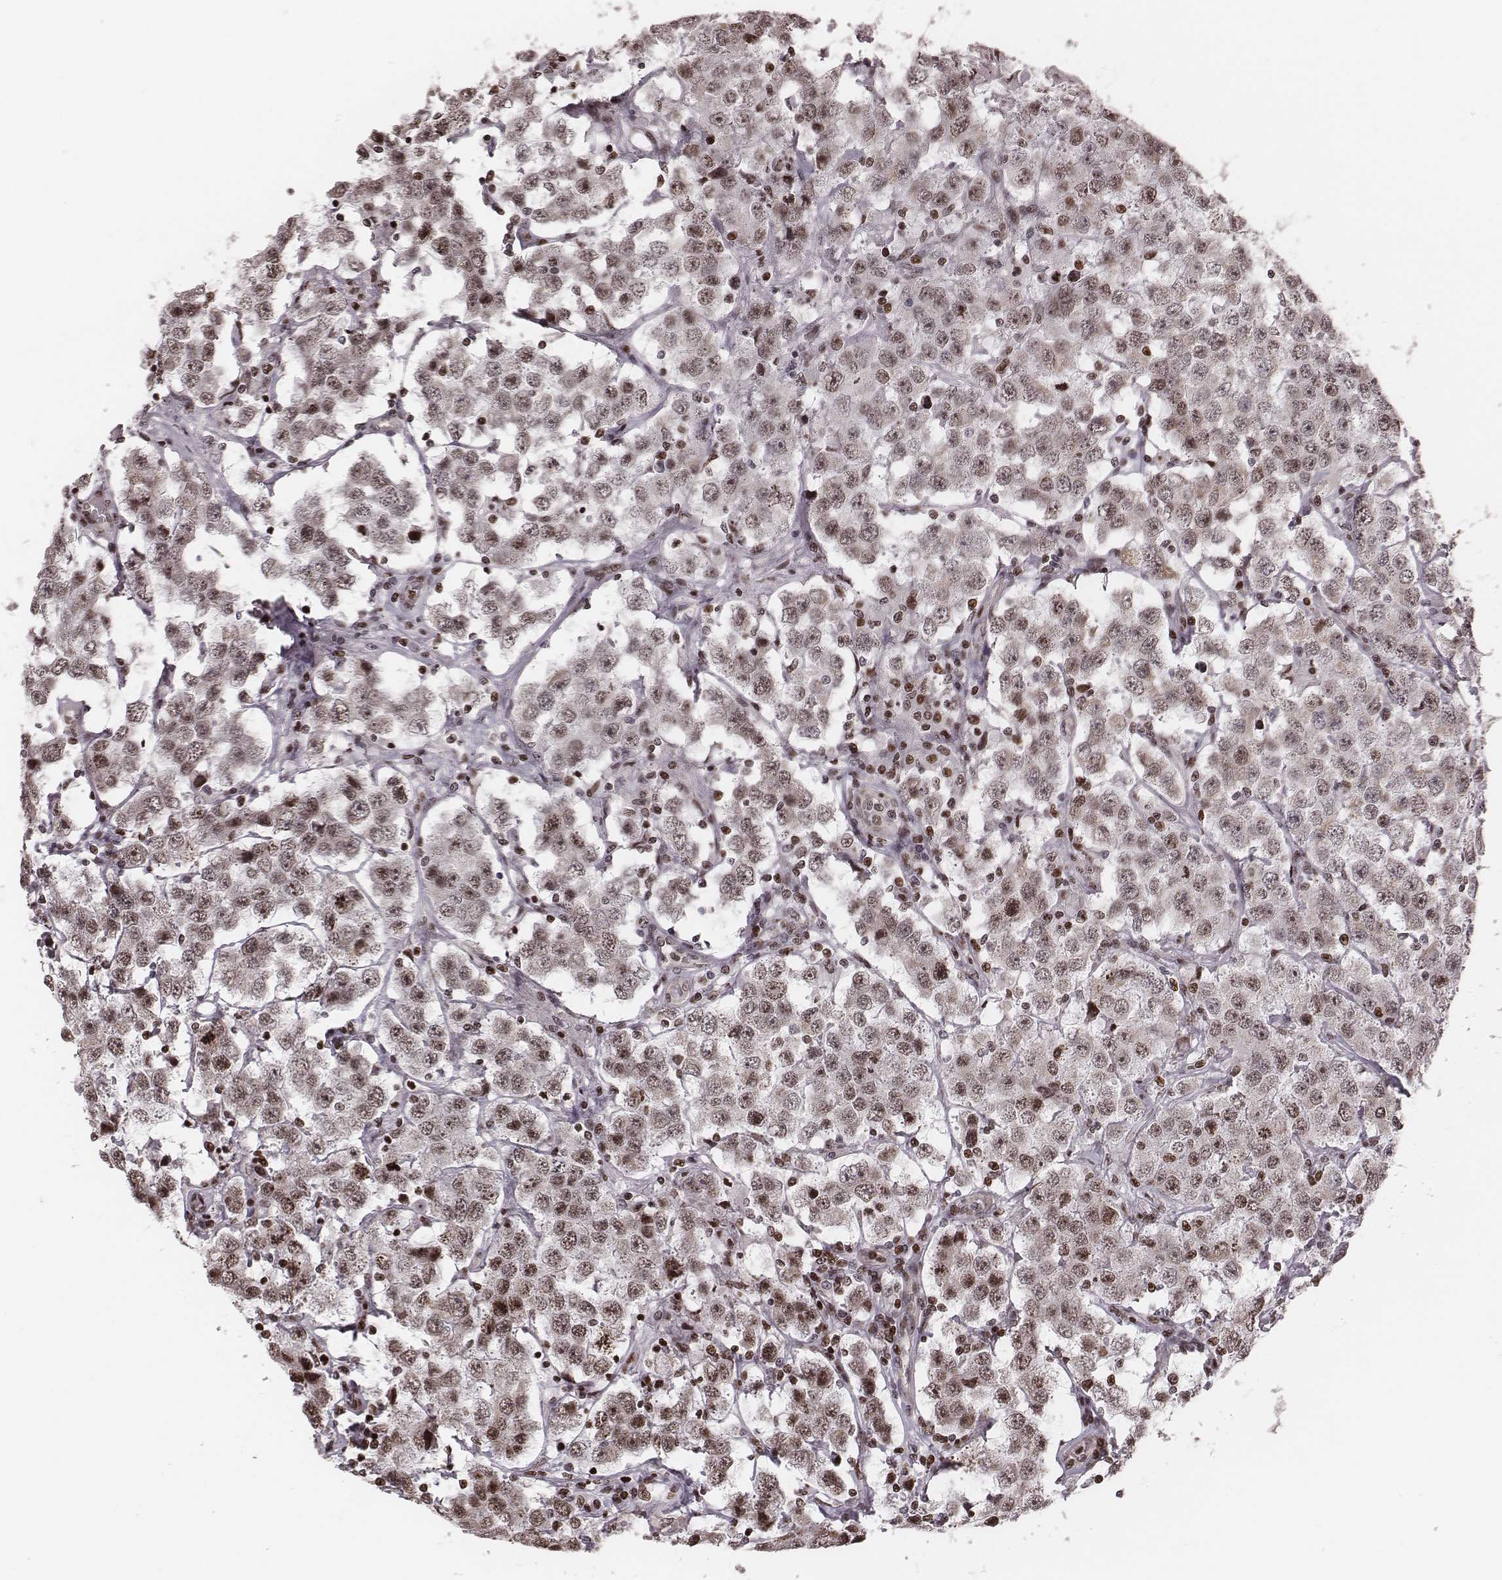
{"staining": {"intensity": "weak", "quantity": "25%-75%", "location": "nuclear"}, "tissue": "testis cancer", "cell_type": "Tumor cells", "image_type": "cancer", "snomed": [{"axis": "morphology", "description": "Seminoma, NOS"}, {"axis": "topography", "description": "Testis"}], "caption": "Protein expression analysis of human seminoma (testis) reveals weak nuclear staining in approximately 25%-75% of tumor cells.", "gene": "VRK3", "patient": {"sex": "male", "age": 52}}